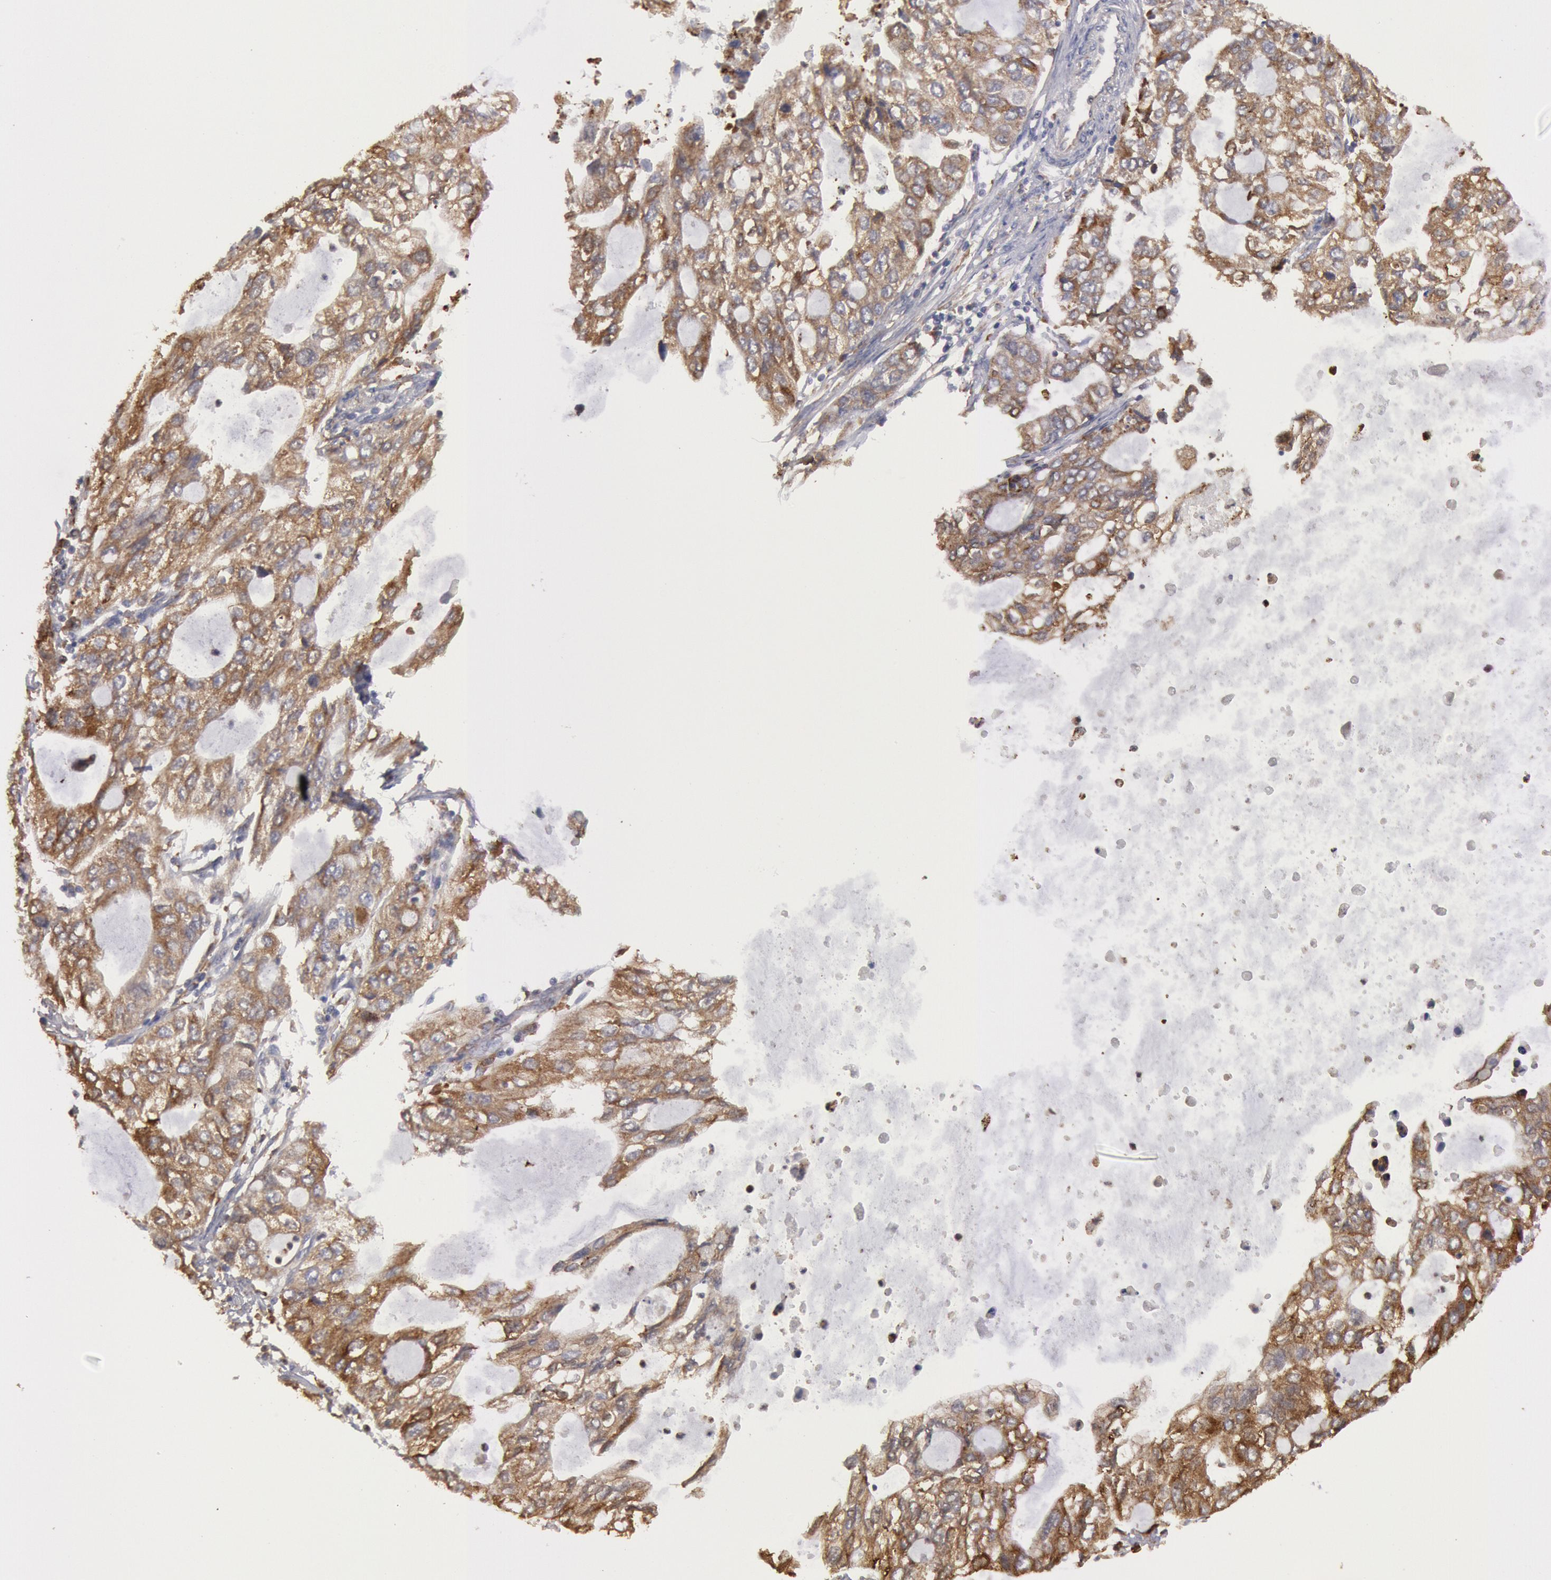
{"staining": {"intensity": "moderate", "quantity": ">75%", "location": "cytoplasmic/membranous"}, "tissue": "stomach cancer", "cell_type": "Tumor cells", "image_type": "cancer", "snomed": [{"axis": "morphology", "description": "Adenocarcinoma, NOS"}, {"axis": "topography", "description": "Stomach, upper"}], "caption": "Human adenocarcinoma (stomach) stained with a protein marker reveals moderate staining in tumor cells.", "gene": "ERP44", "patient": {"sex": "female", "age": 52}}